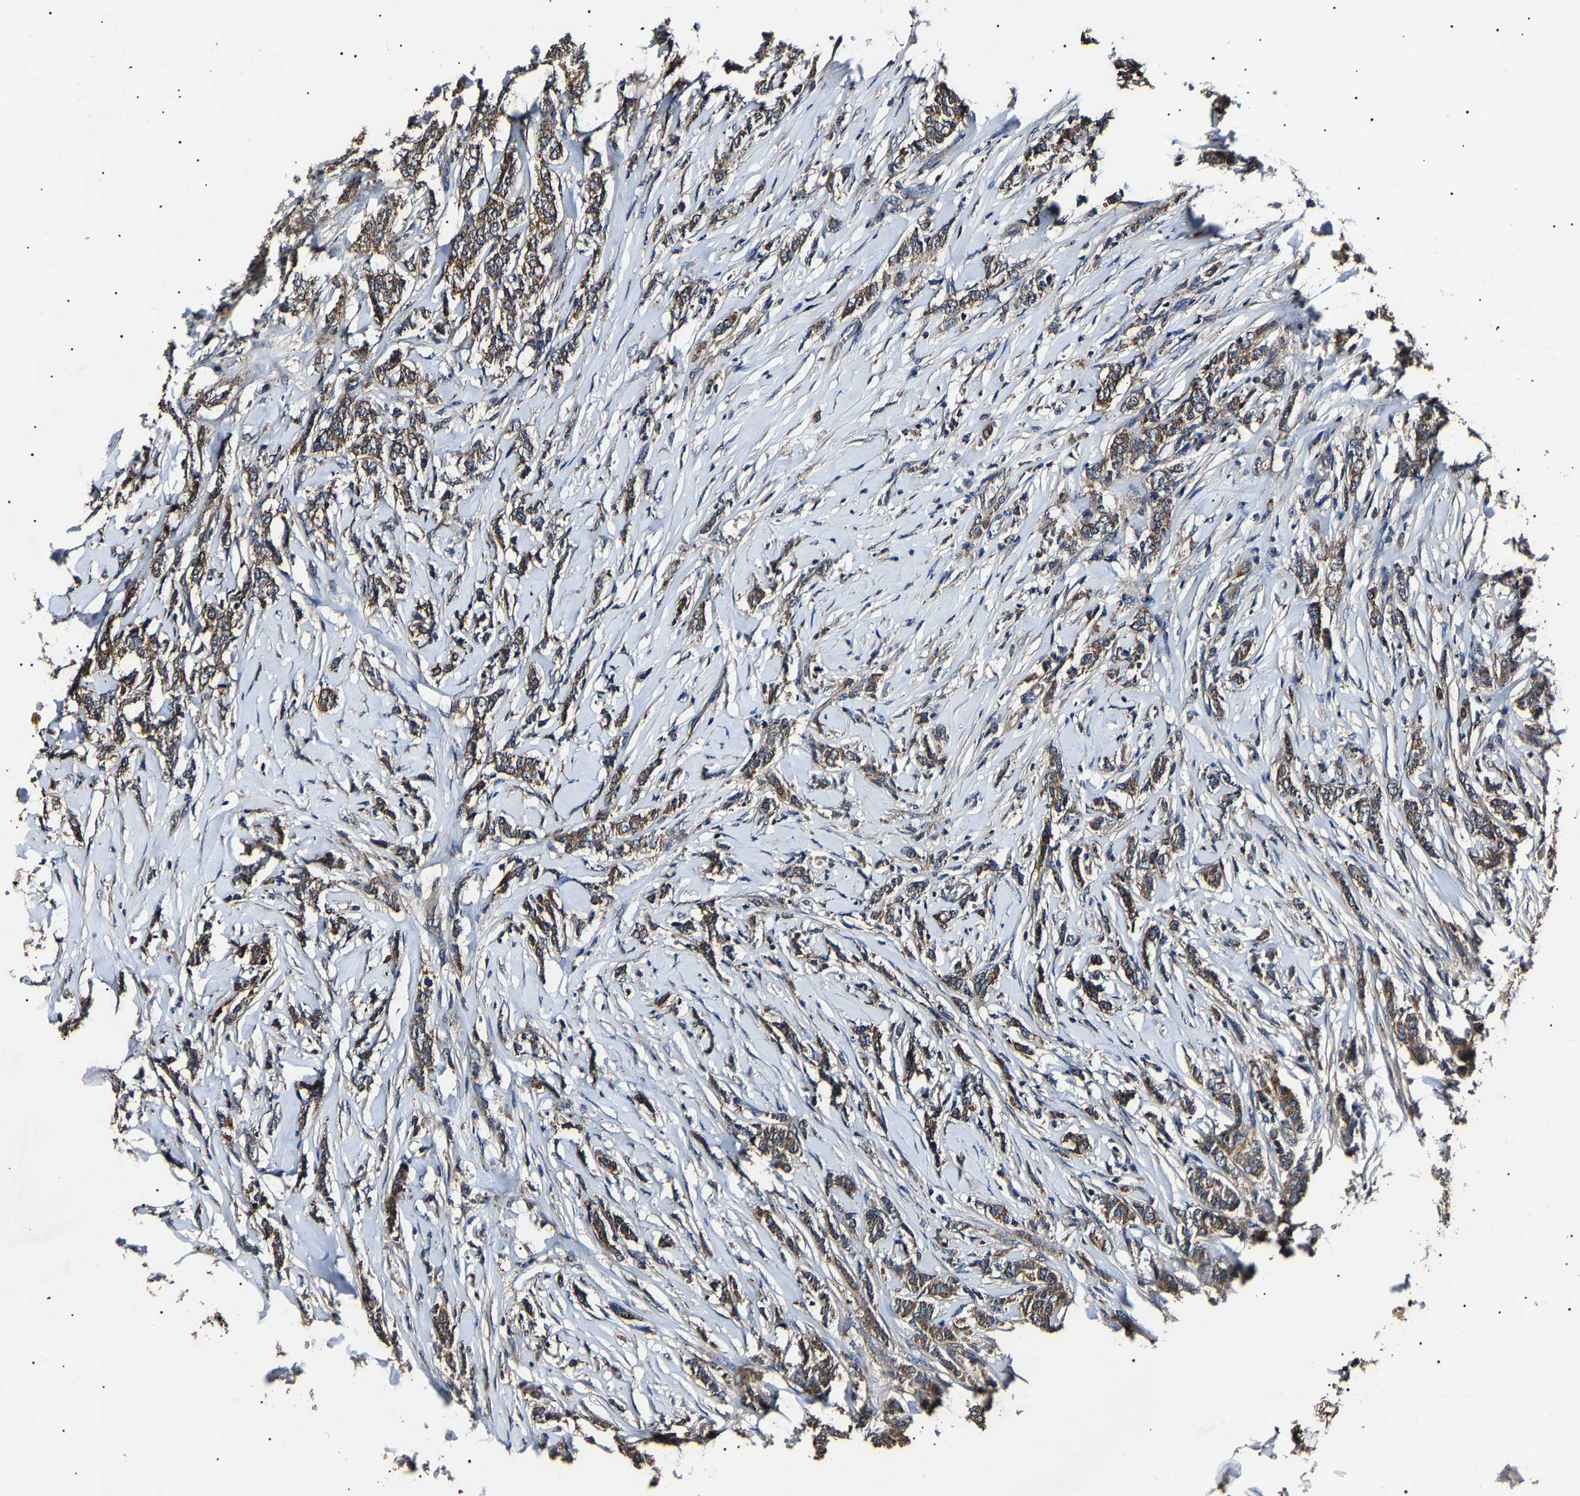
{"staining": {"intensity": "moderate", "quantity": ">75%", "location": "cytoplasmic/membranous"}, "tissue": "breast cancer", "cell_type": "Tumor cells", "image_type": "cancer", "snomed": [{"axis": "morphology", "description": "Lobular carcinoma"}, {"axis": "topography", "description": "Skin"}, {"axis": "topography", "description": "Breast"}], "caption": "Breast lobular carcinoma stained with DAB IHC shows medium levels of moderate cytoplasmic/membranous positivity in about >75% of tumor cells. The staining is performed using DAB brown chromogen to label protein expression. The nuclei are counter-stained blue using hematoxylin.", "gene": "CCT8", "patient": {"sex": "female", "age": 46}}